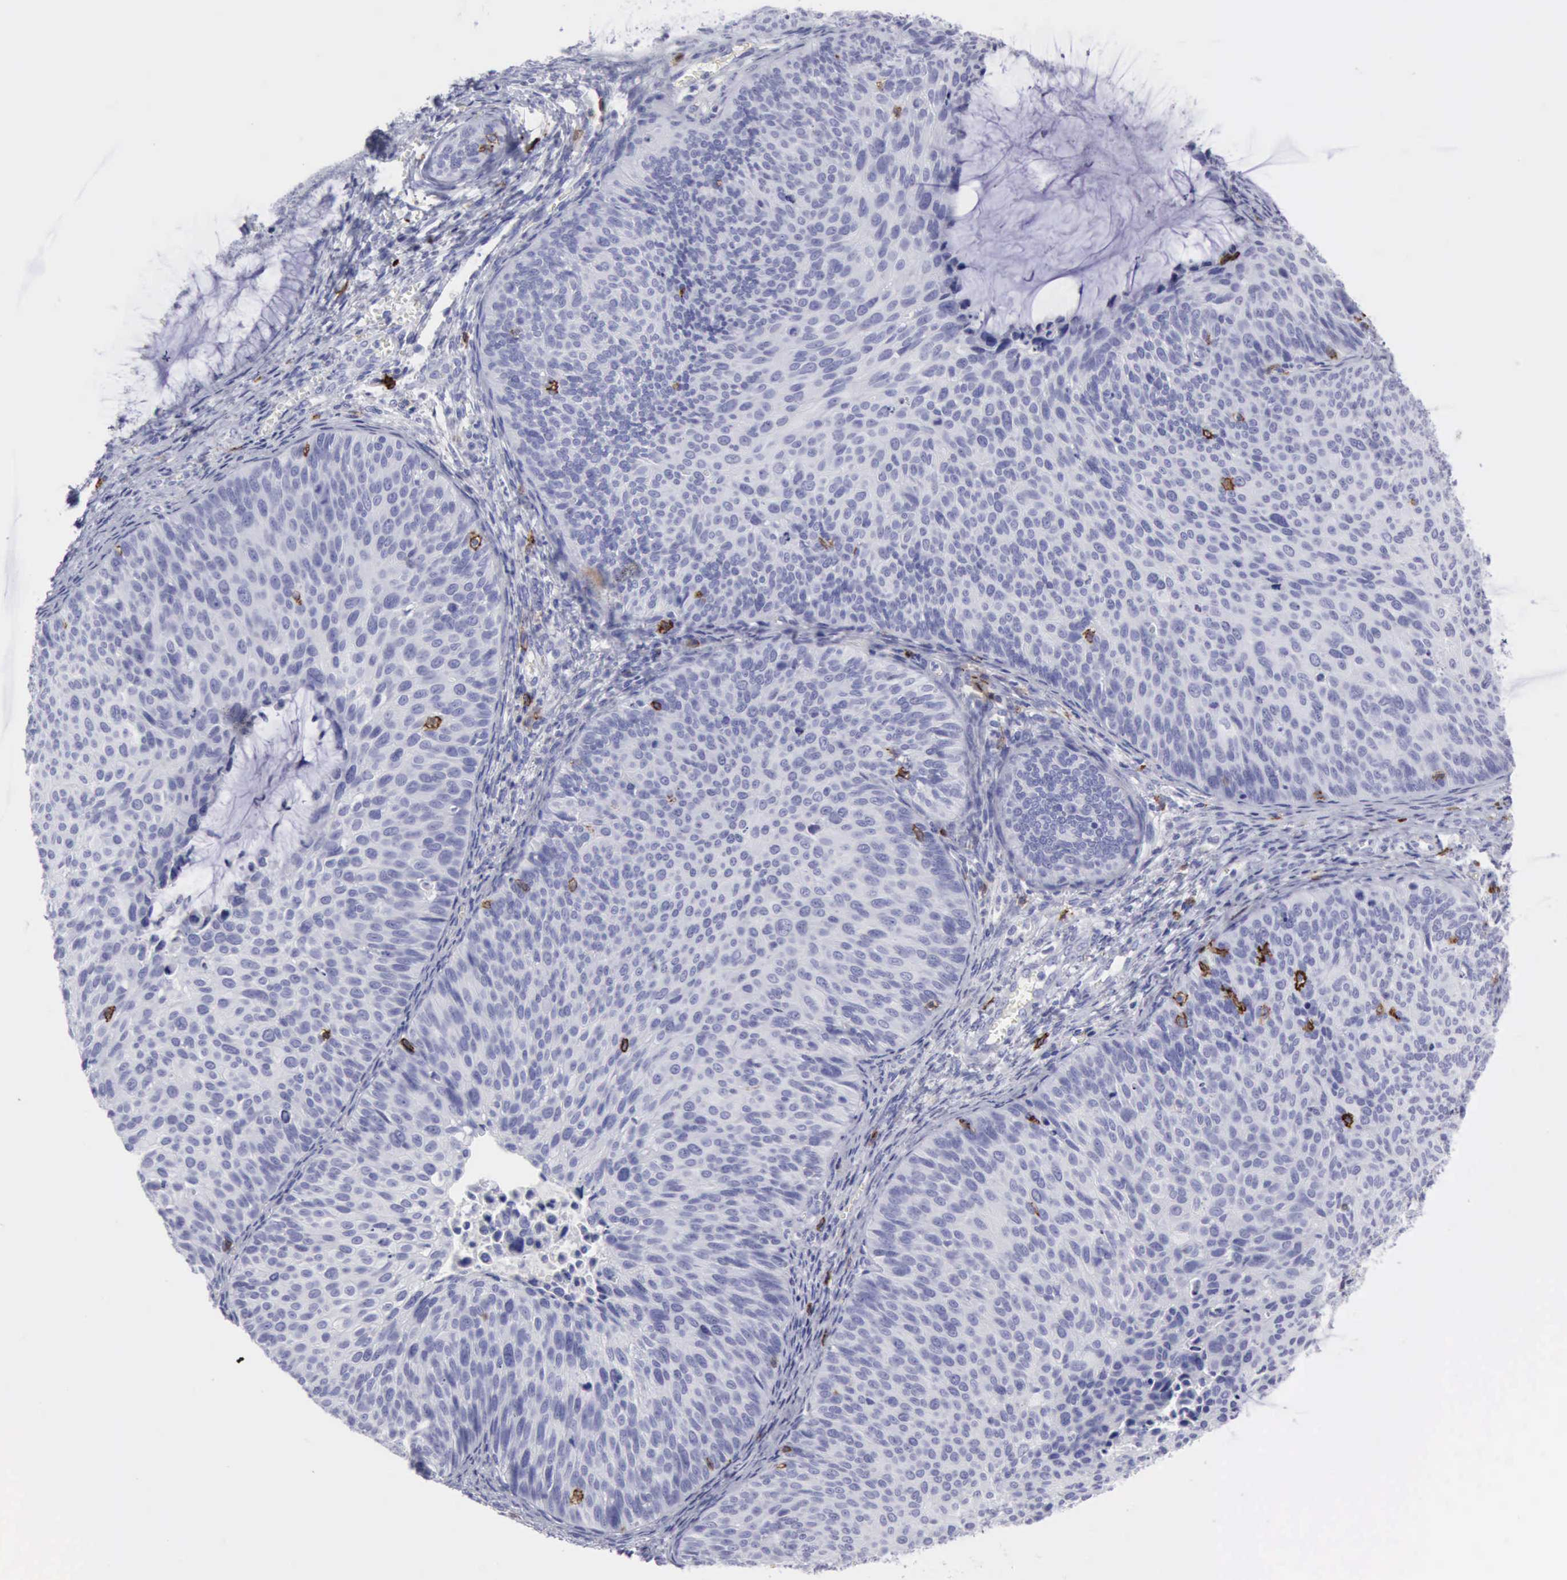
{"staining": {"intensity": "moderate", "quantity": "<25%", "location": "nuclear"}, "tissue": "cervical cancer", "cell_type": "Tumor cells", "image_type": "cancer", "snomed": [{"axis": "morphology", "description": "Squamous cell carcinoma, NOS"}, {"axis": "topography", "description": "Cervix"}], "caption": "Cervical squamous cell carcinoma stained with a protein marker displays moderate staining in tumor cells.", "gene": "NCAM1", "patient": {"sex": "female", "age": 36}}